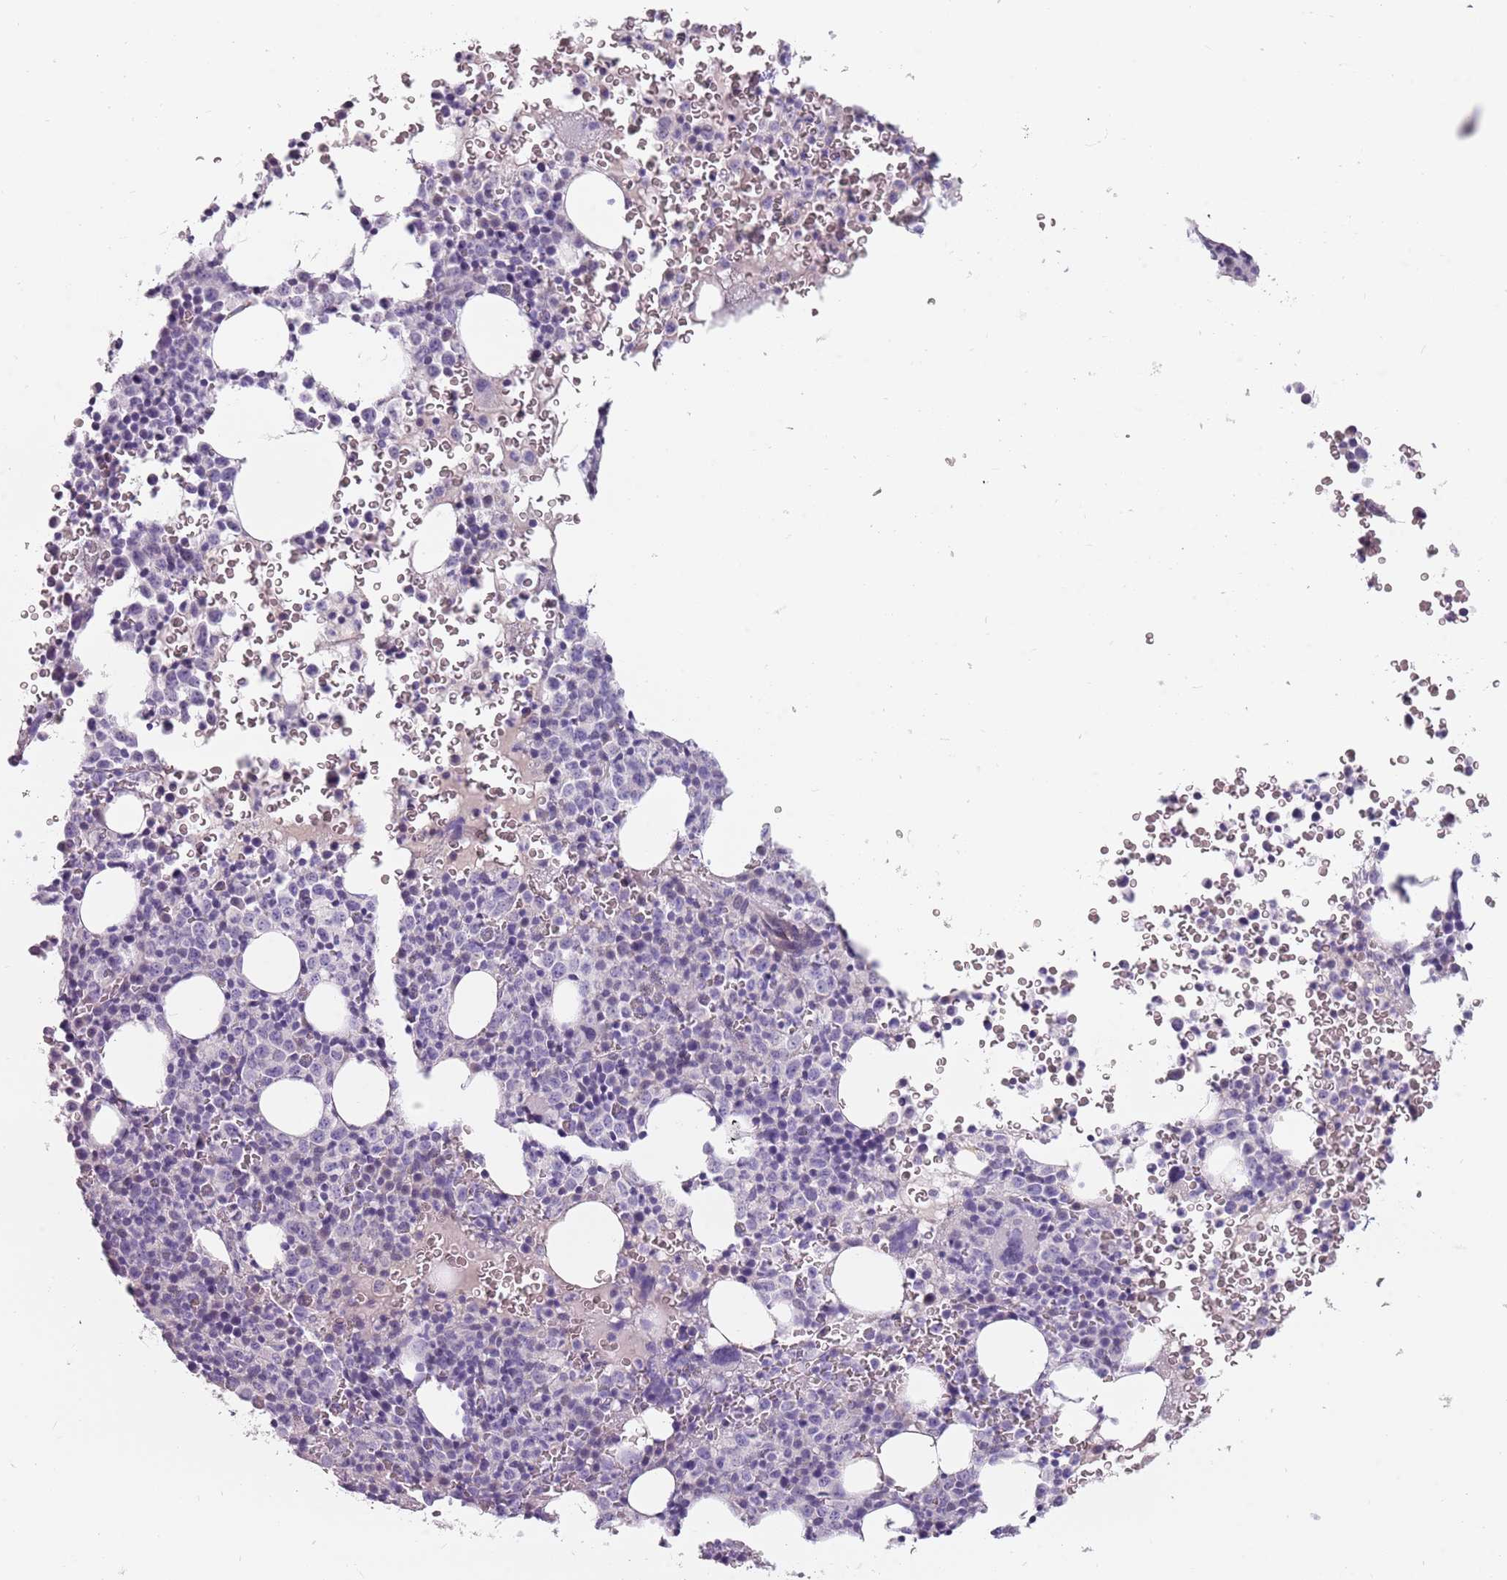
{"staining": {"intensity": "negative", "quantity": "none", "location": "none"}, "tissue": "bone marrow", "cell_type": "Hematopoietic cells", "image_type": "normal", "snomed": [{"axis": "morphology", "description": "Normal tissue, NOS"}, {"axis": "topography", "description": "Bone marrow"}], "caption": "Hematopoietic cells show no significant positivity in normal bone marrow.", "gene": "DDX4", "patient": {"sex": "female", "age": 54}}